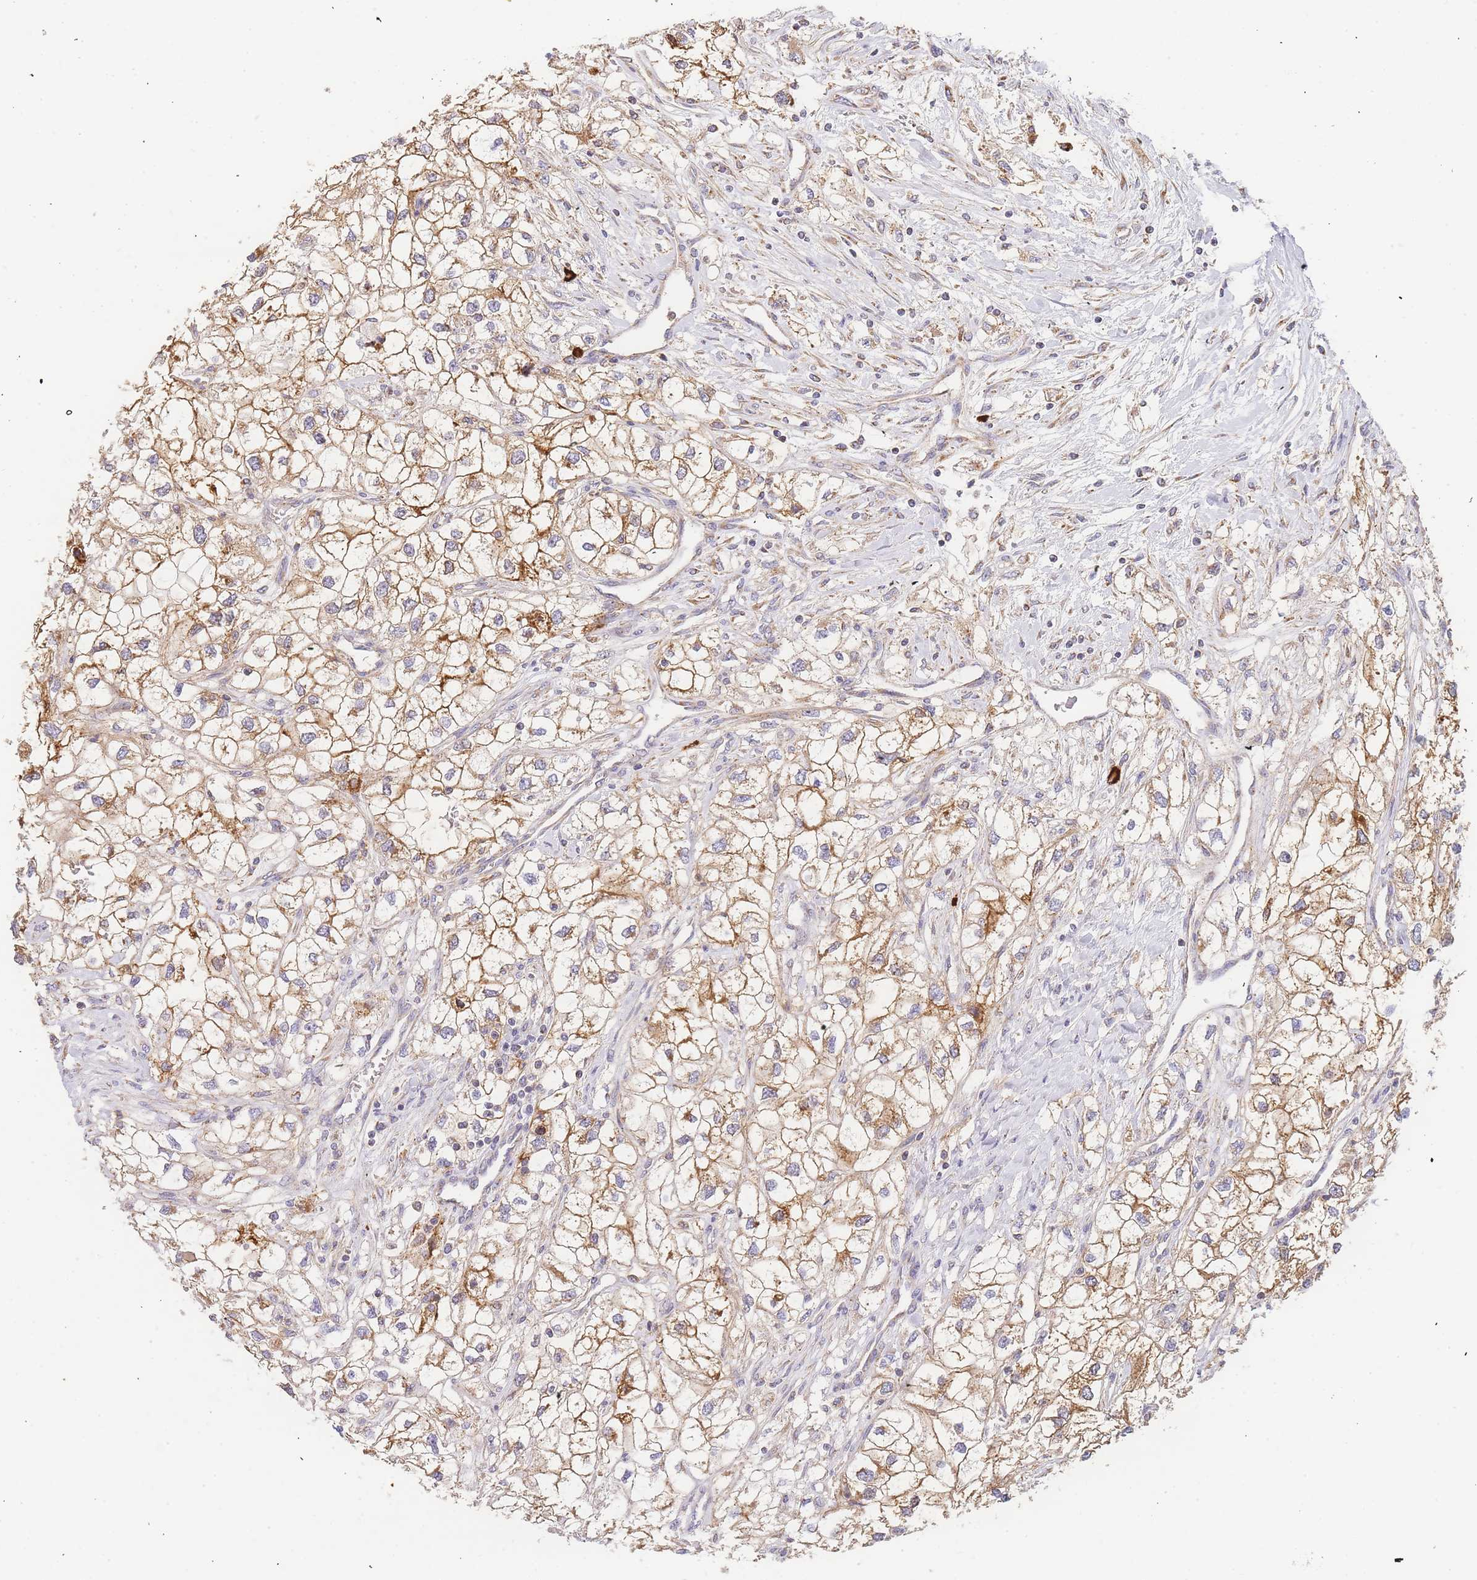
{"staining": {"intensity": "moderate", "quantity": "25%-75%", "location": "cytoplasmic/membranous"}, "tissue": "renal cancer", "cell_type": "Tumor cells", "image_type": "cancer", "snomed": [{"axis": "morphology", "description": "Adenocarcinoma, NOS"}, {"axis": "topography", "description": "Kidney"}], "caption": "Renal cancer (adenocarcinoma) tissue exhibits moderate cytoplasmic/membranous staining in about 25%-75% of tumor cells, visualized by immunohistochemistry.", "gene": "ADCY9", "patient": {"sex": "male", "age": 59}}